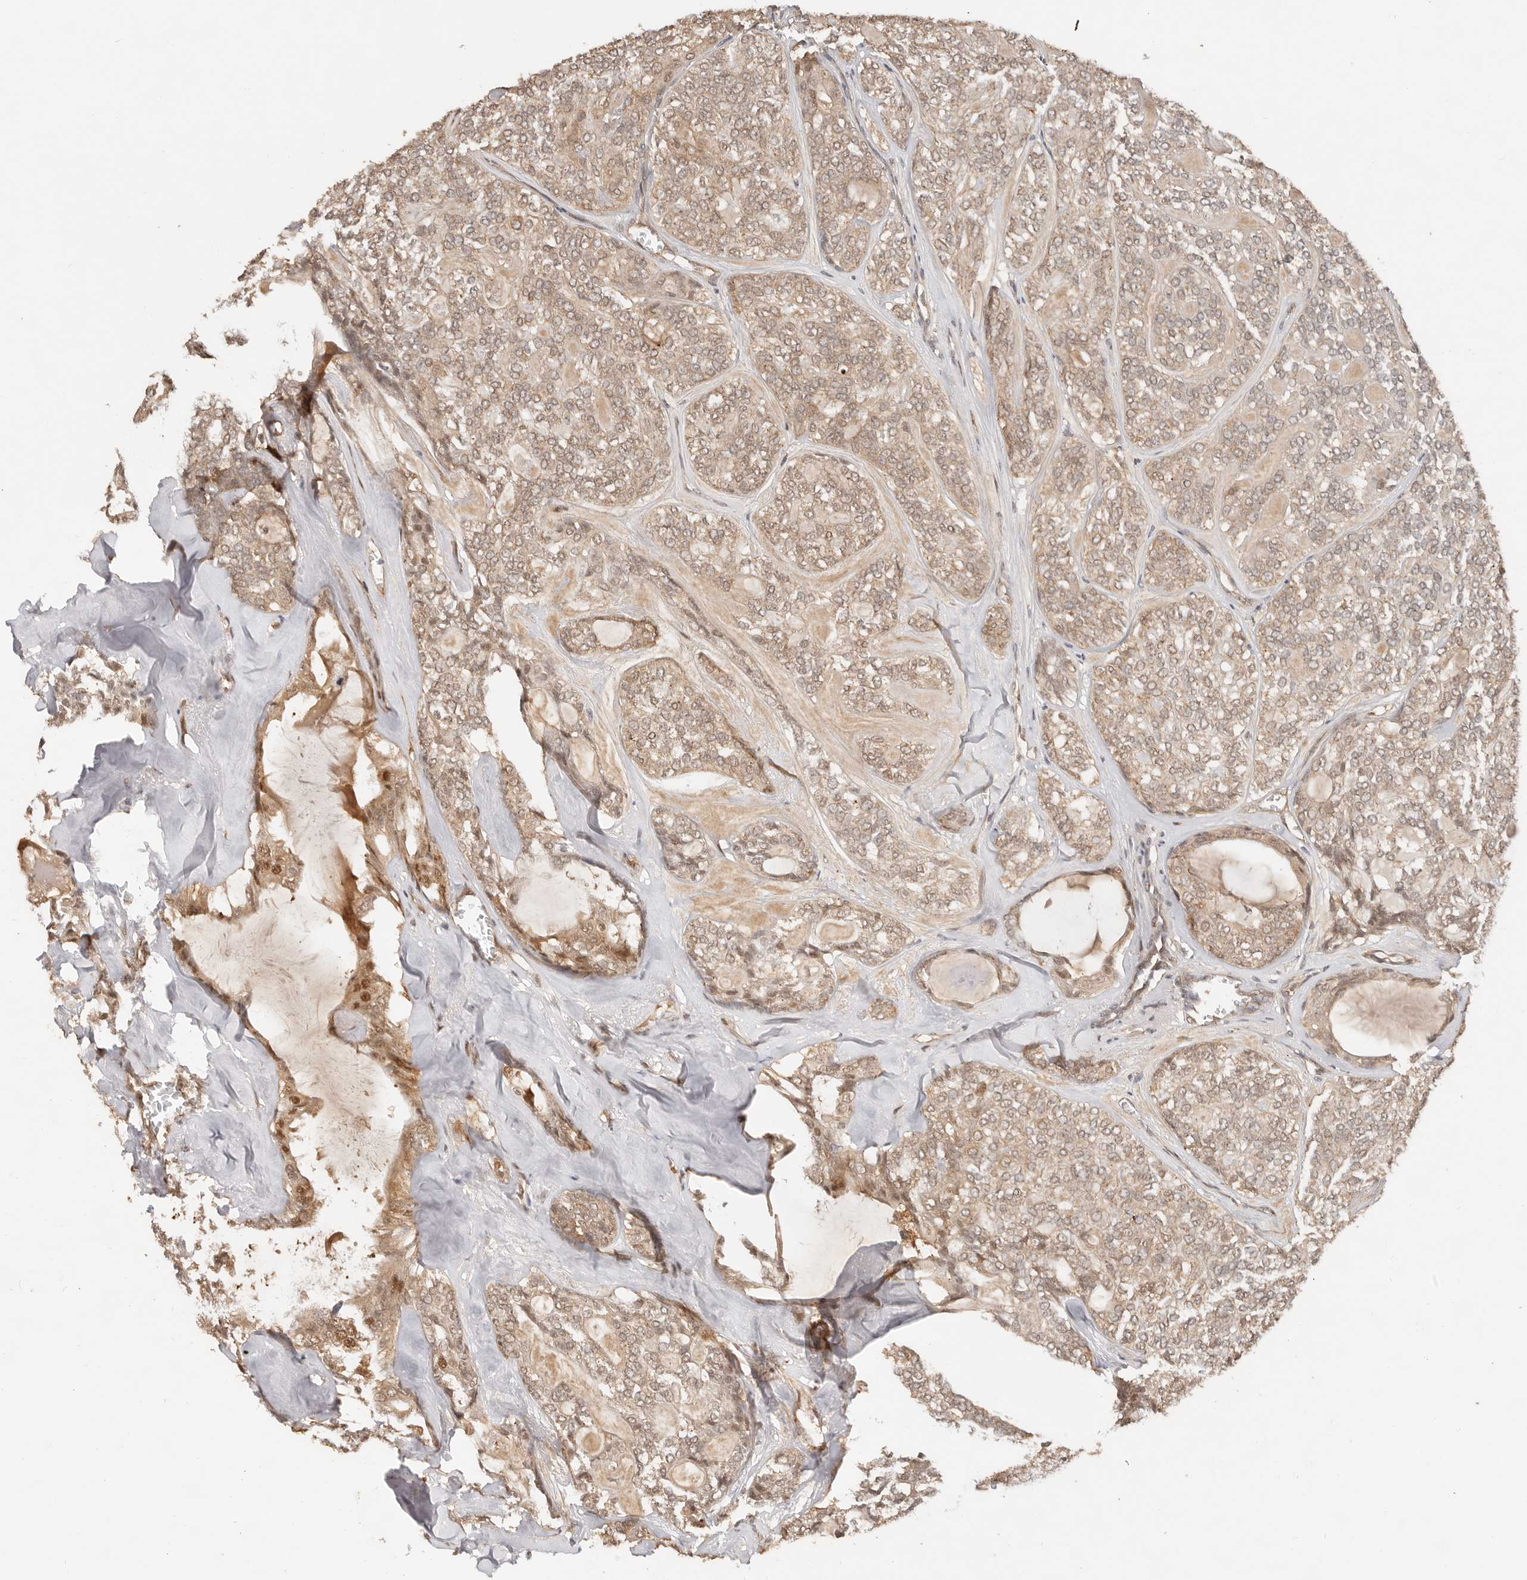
{"staining": {"intensity": "weak", "quantity": ">75%", "location": "cytoplasmic/membranous,nuclear"}, "tissue": "head and neck cancer", "cell_type": "Tumor cells", "image_type": "cancer", "snomed": [{"axis": "morphology", "description": "Adenocarcinoma, NOS"}, {"axis": "topography", "description": "Head-Neck"}], "caption": "A low amount of weak cytoplasmic/membranous and nuclear staining is seen in about >75% of tumor cells in head and neck cancer tissue.", "gene": "PSMA5", "patient": {"sex": "male", "age": 66}}